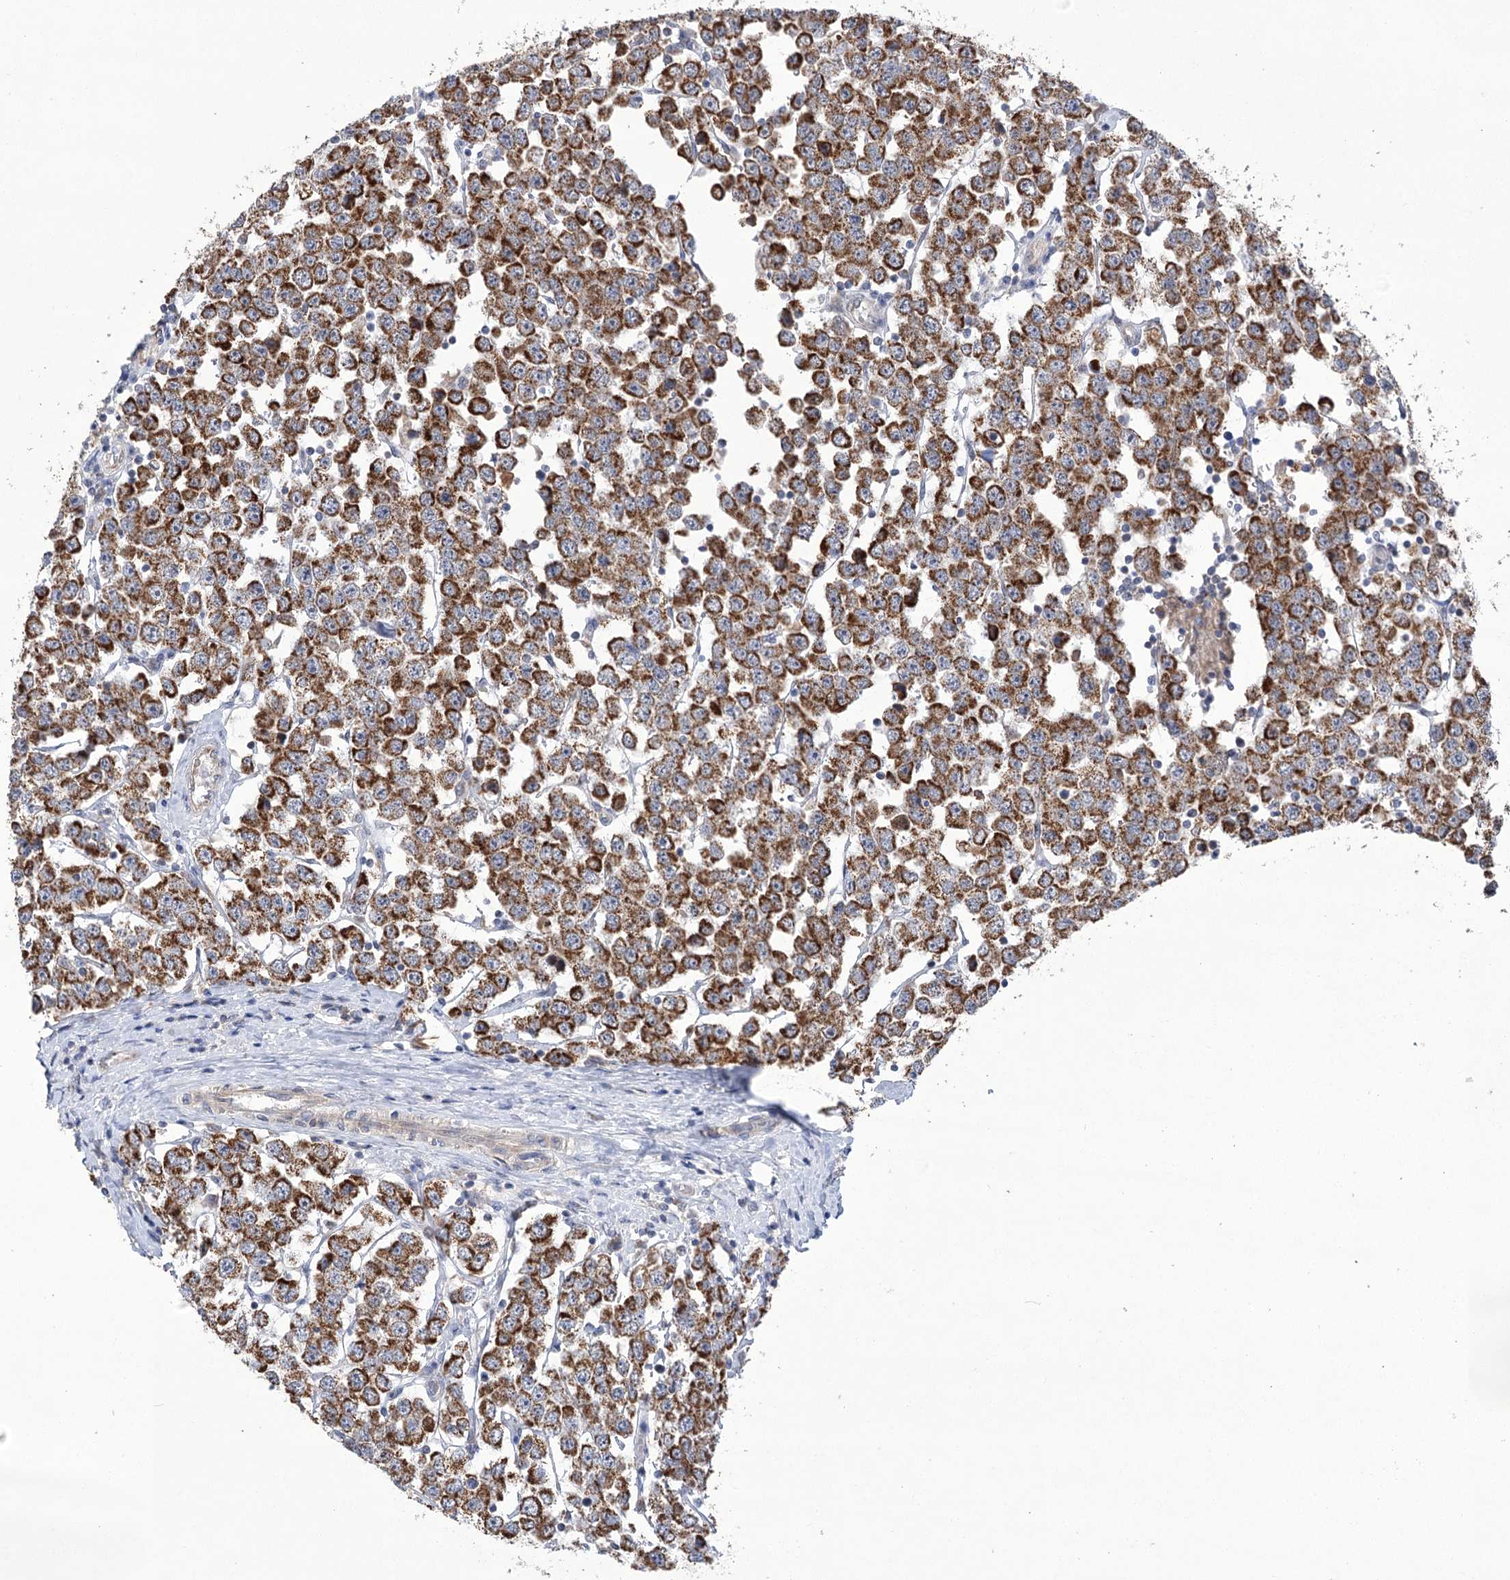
{"staining": {"intensity": "strong", "quantity": ">75%", "location": "cytoplasmic/membranous"}, "tissue": "testis cancer", "cell_type": "Tumor cells", "image_type": "cancer", "snomed": [{"axis": "morphology", "description": "Seminoma, NOS"}, {"axis": "topography", "description": "Testis"}], "caption": "Immunohistochemistry (IHC) (DAB) staining of testis cancer (seminoma) exhibits strong cytoplasmic/membranous protein staining in about >75% of tumor cells.", "gene": "ECHDC3", "patient": {"sex": "male", "age": 28}}